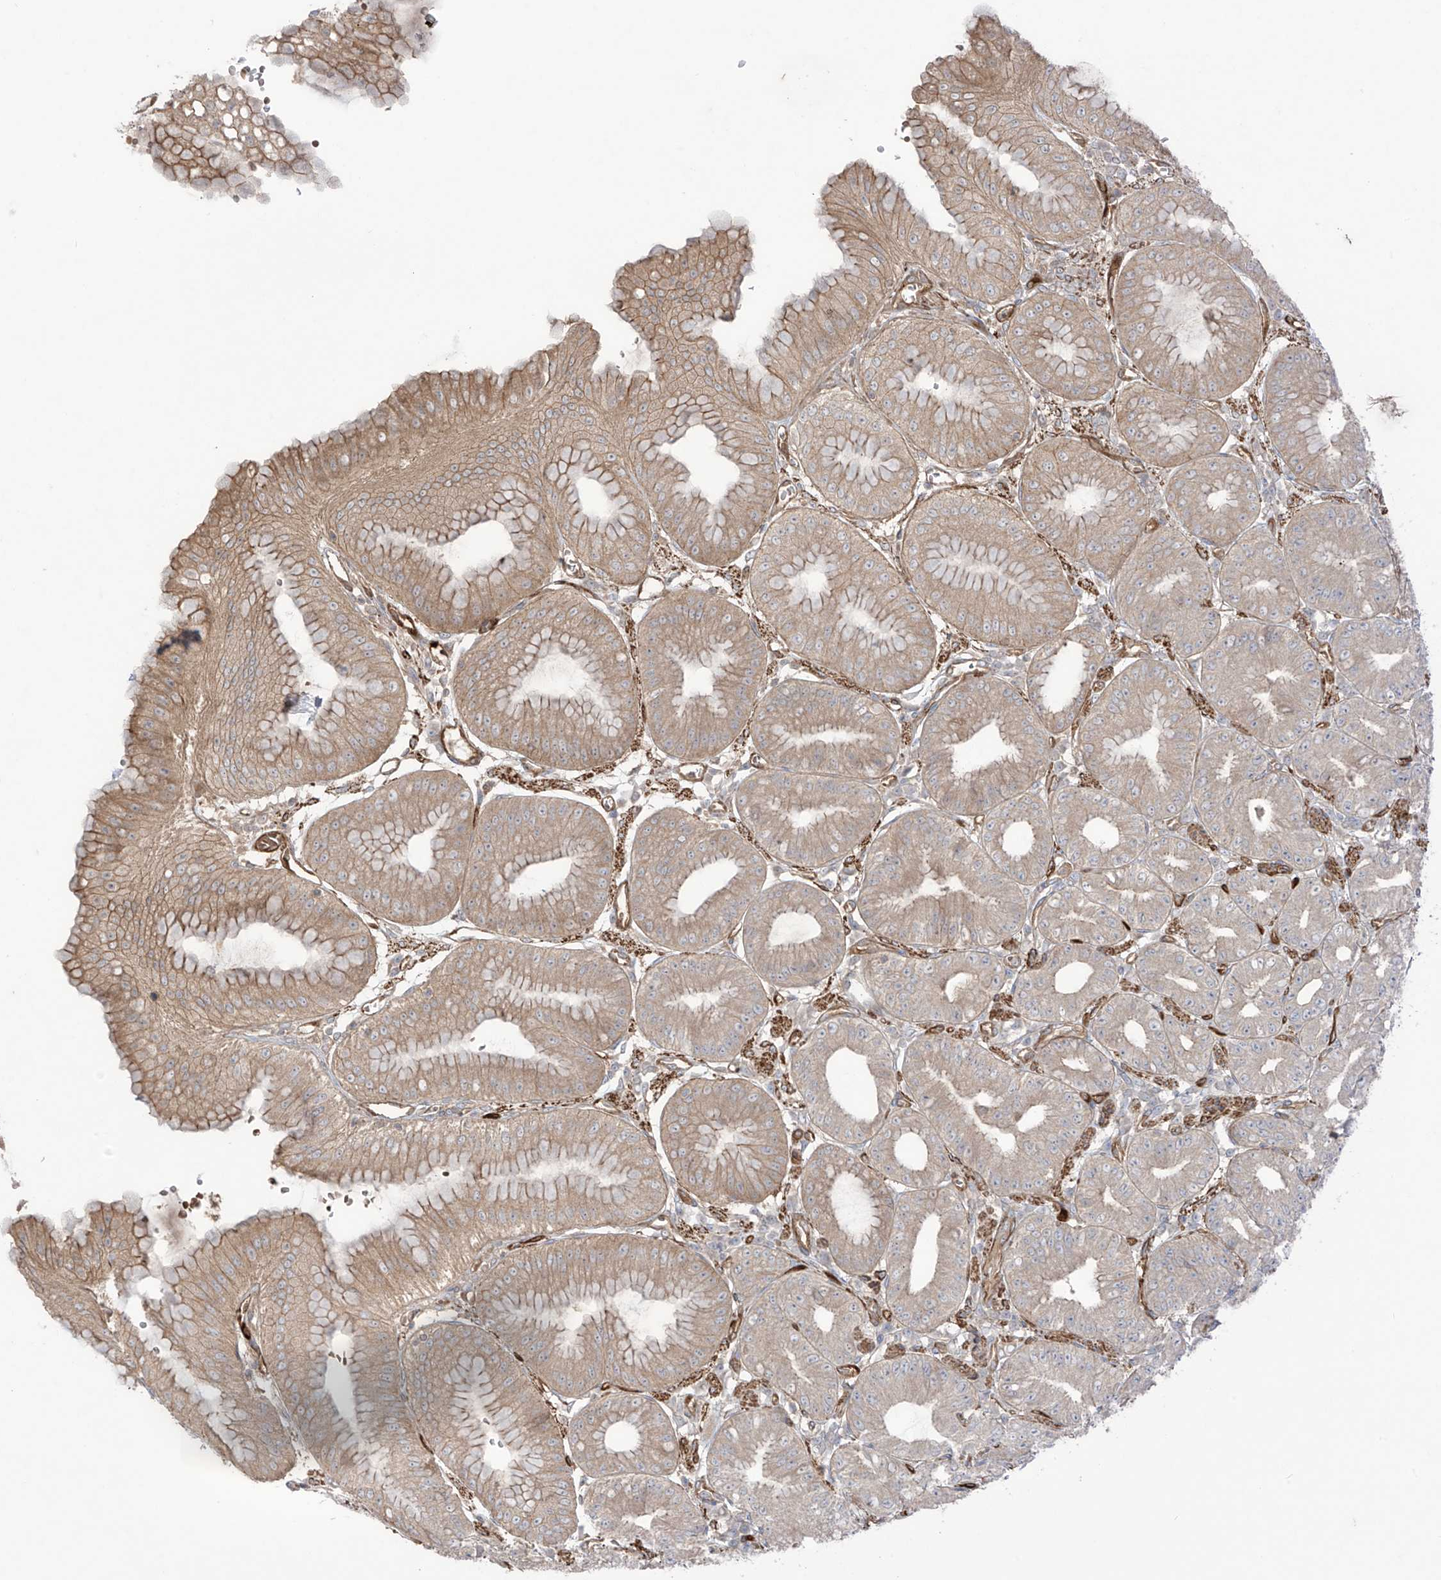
{"staining": {"intensity": "weak", "quantity": ">75%", "location": "cytoplasmic/membranous"}, "tissue": "stomach", "cell_type": "Glandular cells", "image_type": "normal", "snomed": [{"axis": "morphology", "description": "Normal tissue, NOS"}, {"axis": "topography", "description": "Stomach, lower"}], "caption": "Stomach stained with immunohistochemistry shows weak cytoplasmic/membranous positivity in about >75% of glandular cells. (Stains: DAB (3,3'-diaminobenzidine) in brown, nuclei in blue, Microscopy: brightfield microscopy at high magnification).", "gene": "TRMU", "patient": {"sex": "male", "age": 71}}